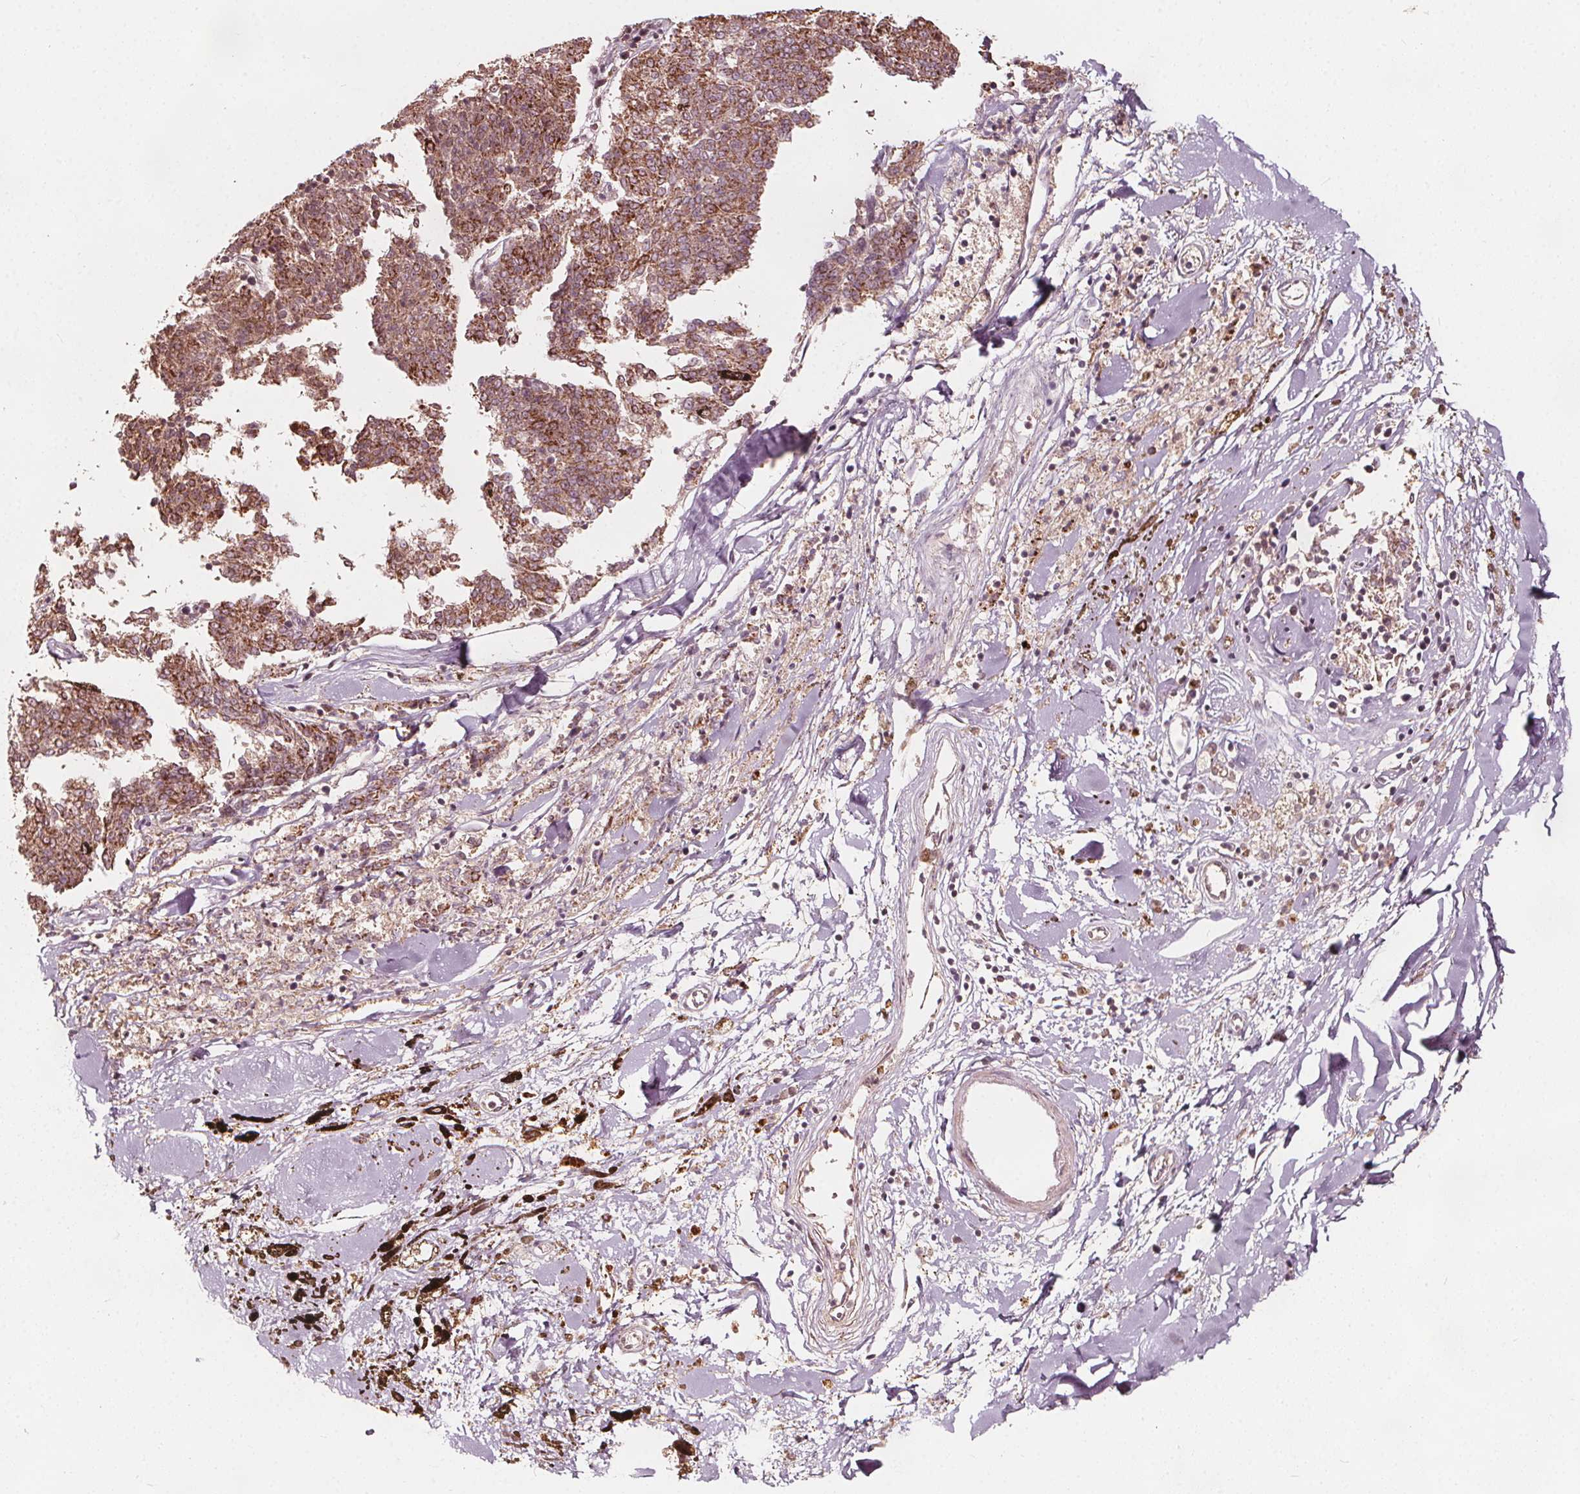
{"staining": {"intensity": "moderate", "quantity": ">75%", "location": "cytoplasmic/membranous"}, "tissue": "melanoma", "cell_type": "Tumor cells", "image_type": "cancer", "snomed": [{"axis": "morphology", "description": "Malignant melanoma, NOS"}, {"axis": "topography", "description": "Skin"}], "caption": "Immunohistochemical staining of malignant melanoma exhibits moderate cytoplasmic/membranous protein positivity in approximately >75% of tumor cells. The protein is shown in brown color, while the nuclei are stained blue.", "gene": "AIP", "patient": {"sex": "female", "age": 72}}